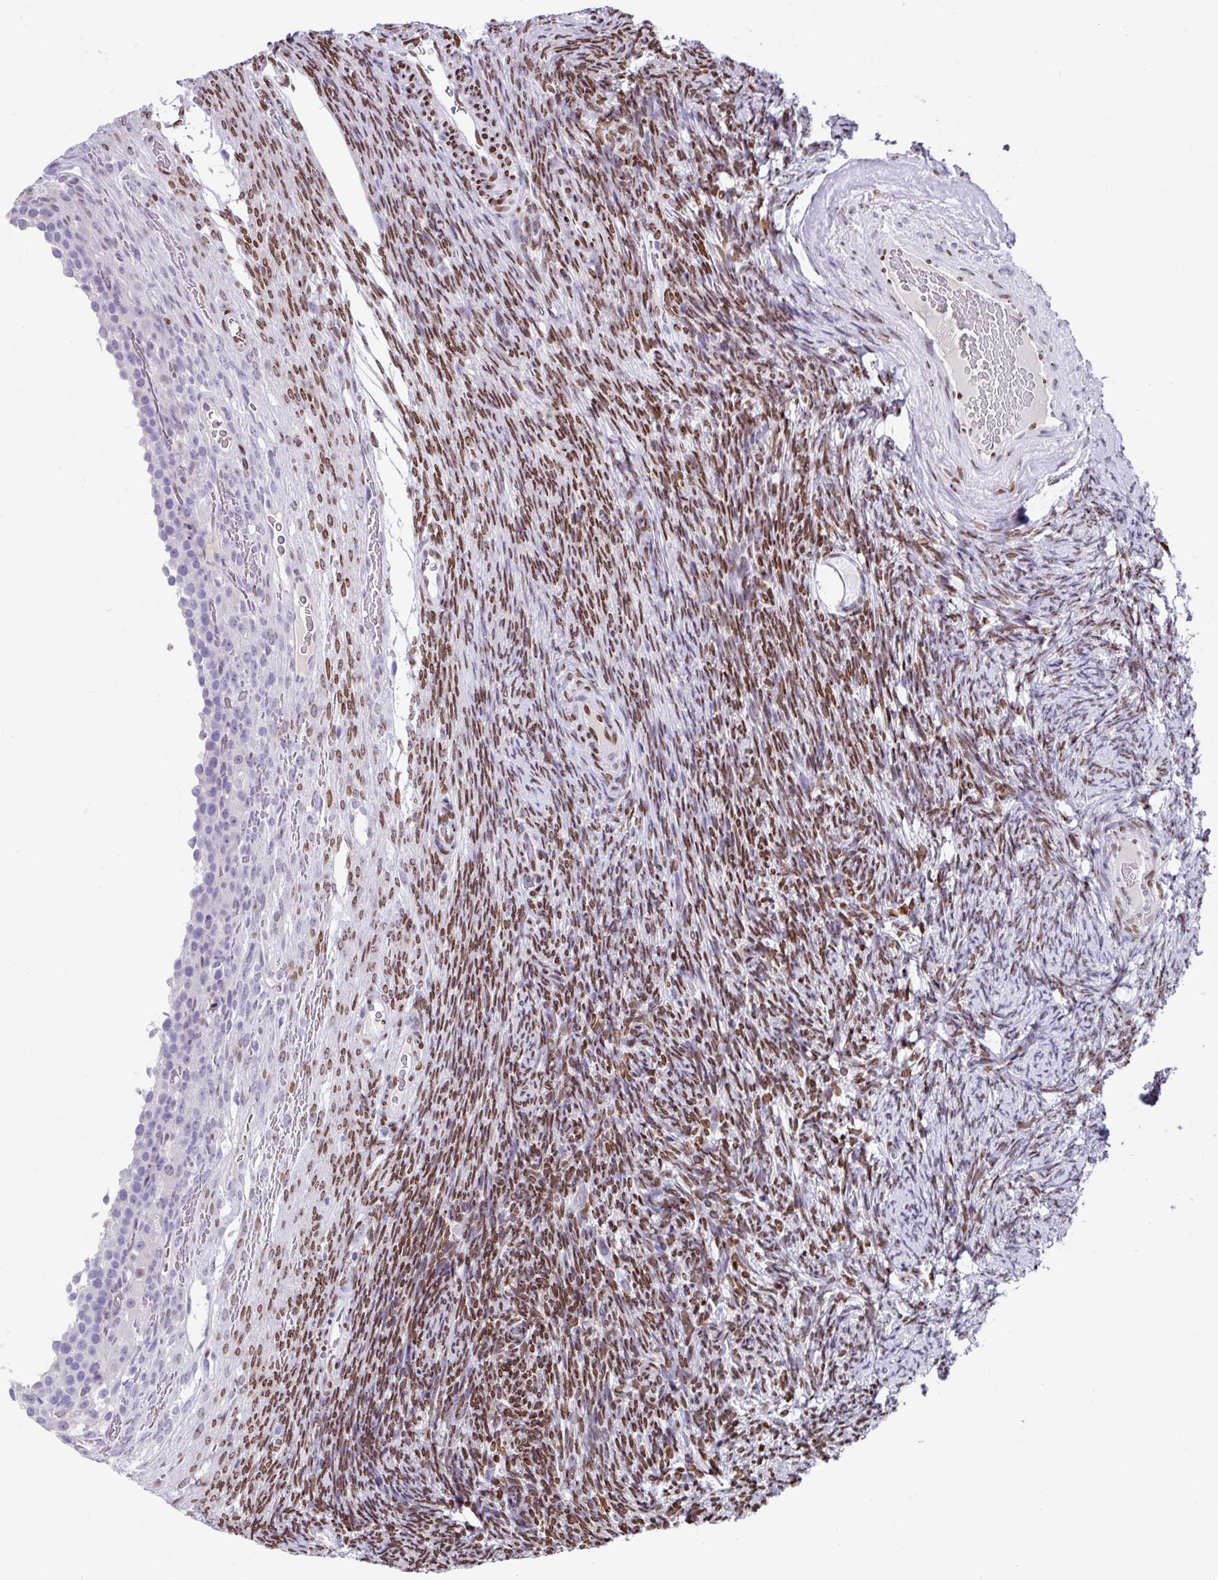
{"staining": {"intensity": "negative", "quantity": "none", "location": "none"}, "tissue": "ovary", "cell_type": "Follicle cells", "image_type": "normal", "snomed": [{"axis": "morphology", "description": "Normal tissue, NOS"}, {"axis": "topography", "description": "Ovary"}], "caption": "DAB (3,3'-diaminobenzidine) immunohistochemical staining of benign ovary displays no significant positivity in follicle cells.", "gene": "TCF3", "patient": {"sex": "female", "age": 34}}